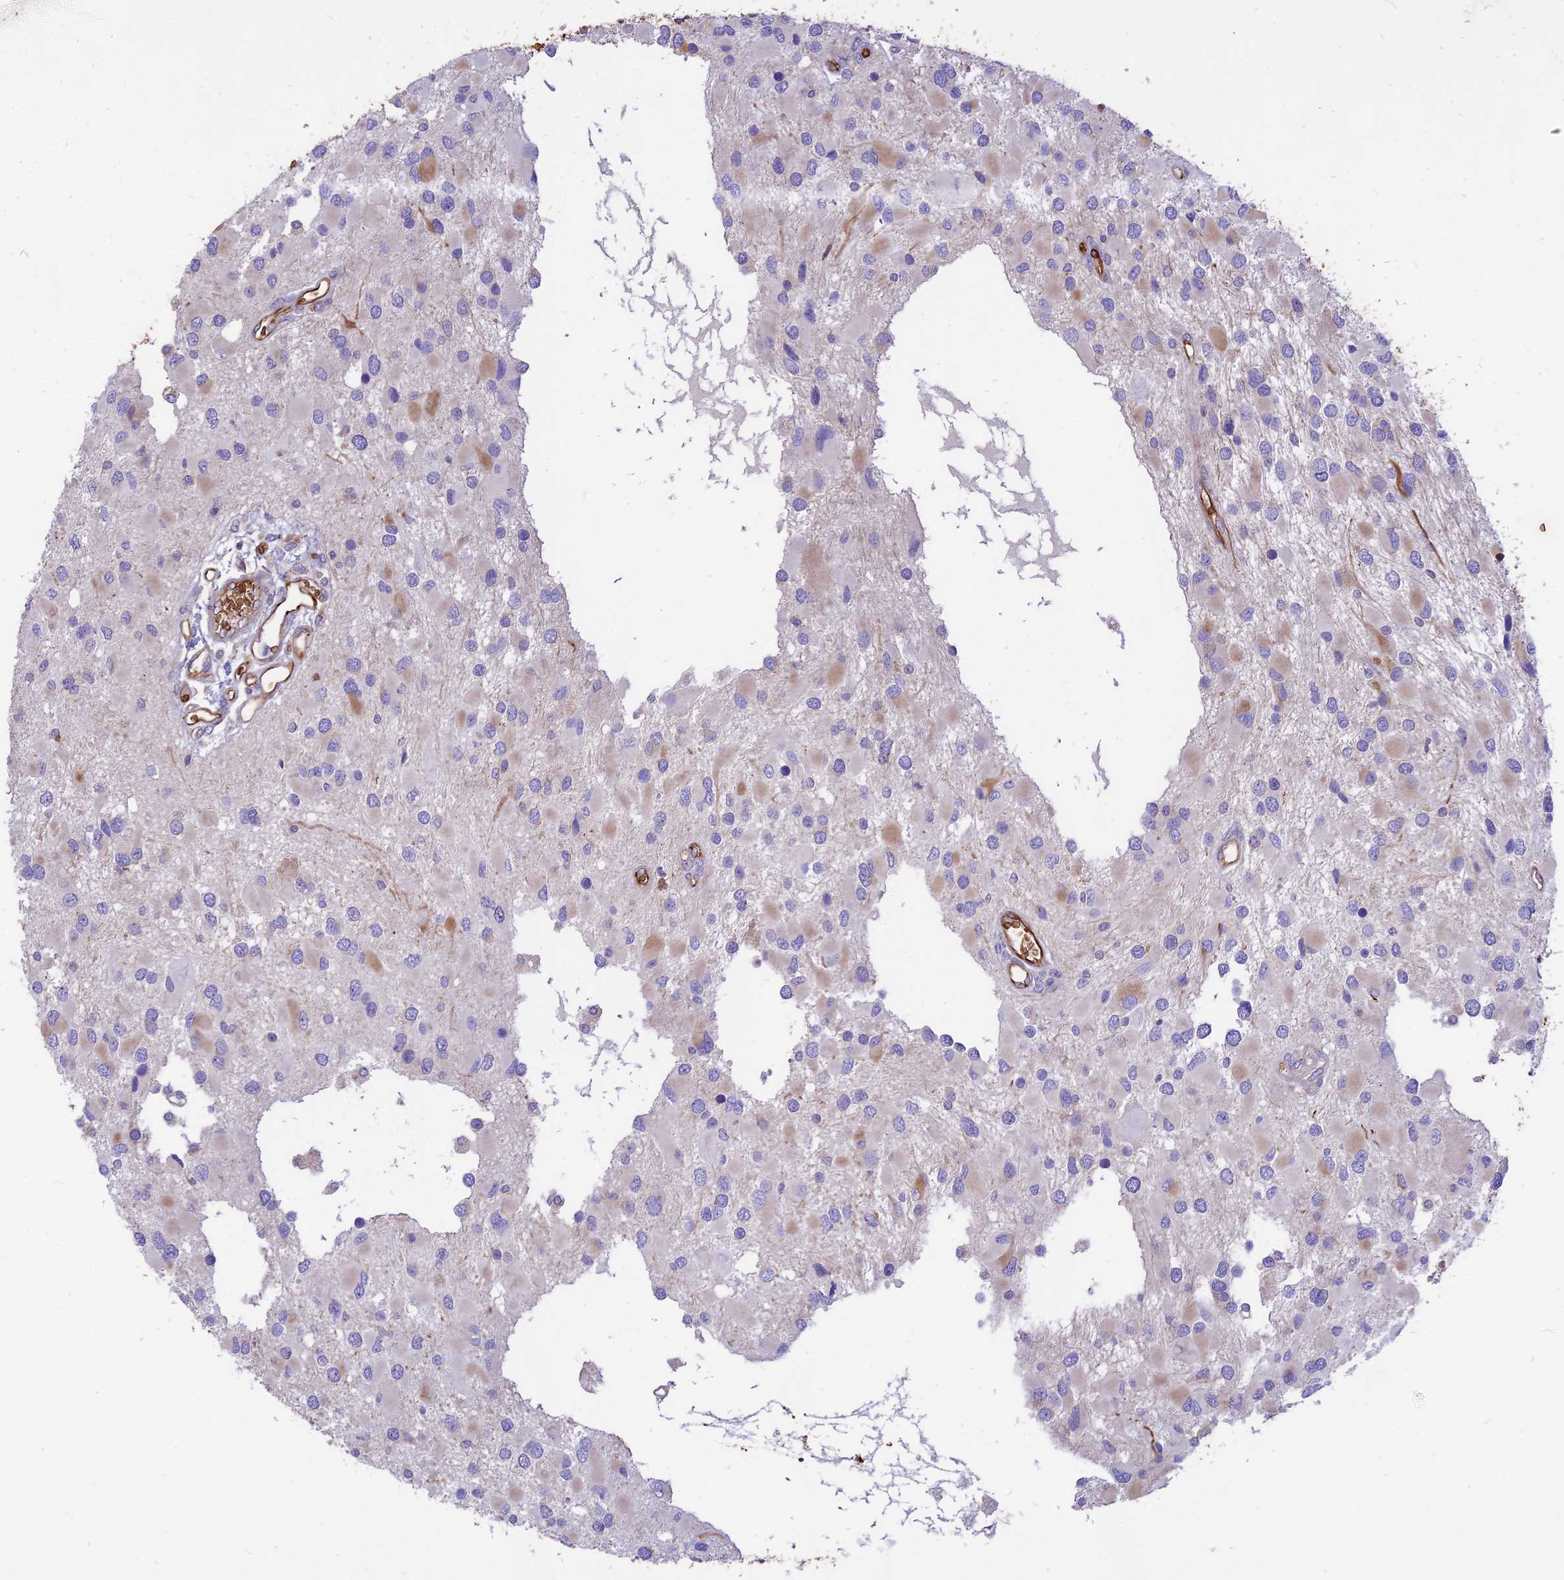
{"staining": {"intensity": "negative", "quantity": "none", "location": "none"}, "tissue": "glioma", "cell_type": "Tumor cells", "image_type": "cancer", "snomed": [{"axis": "morphology", "description": "Glioma, malignant, High grade"}, {"axis": "topography", "description": "Brain"}], "caption": "This is an immunohistochemistry (IHC) micrograph of glioma. There is no staining in tumor cells.", "gene": "TTC4", "patient": {"sex": "male", "age": 53}}